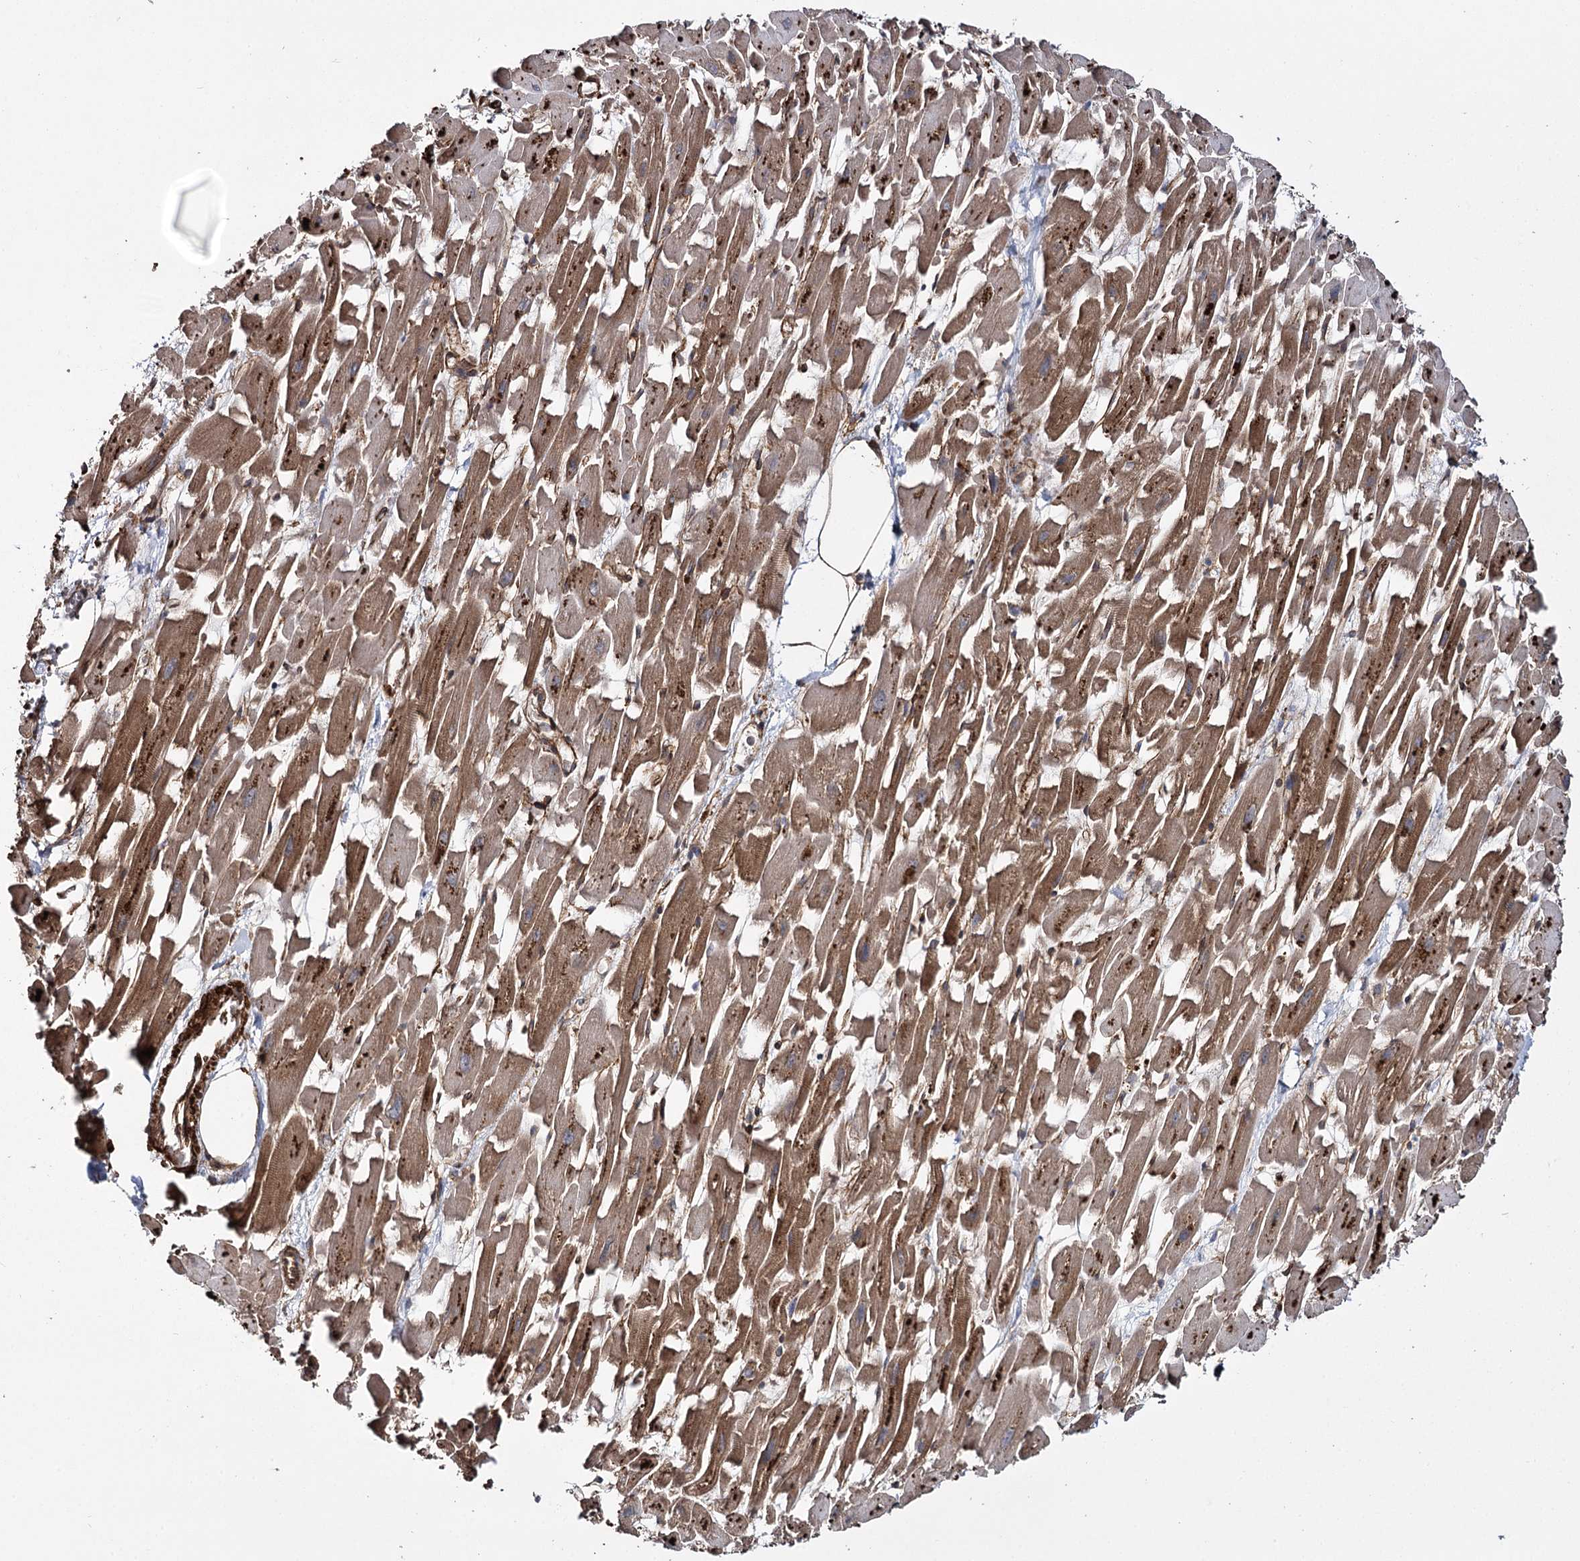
{"staining": {"intensity": "moderate", "quantity": ">75%", "location": "cytoplasmic/membranous"}, "tissue": "heart muscle", "cell_type": "Cardiomyocytes", "image_type": "normal", "snomed": [{"axis": "morphology", "description": "Normal tissue, NOS"}, {"axis": "topography", "description": "Heart"}], "caption": "This image demonstrates benign heart muscle stained with immunohistochemistry to label a protein in brown. The cytoplasmic/membranous of cardiomyocytes show moderate positivity for the protein. Nuclei are counter-stained blue.", "gene": "MYO1C", "patient": {"sex": "female", "age": 64}}